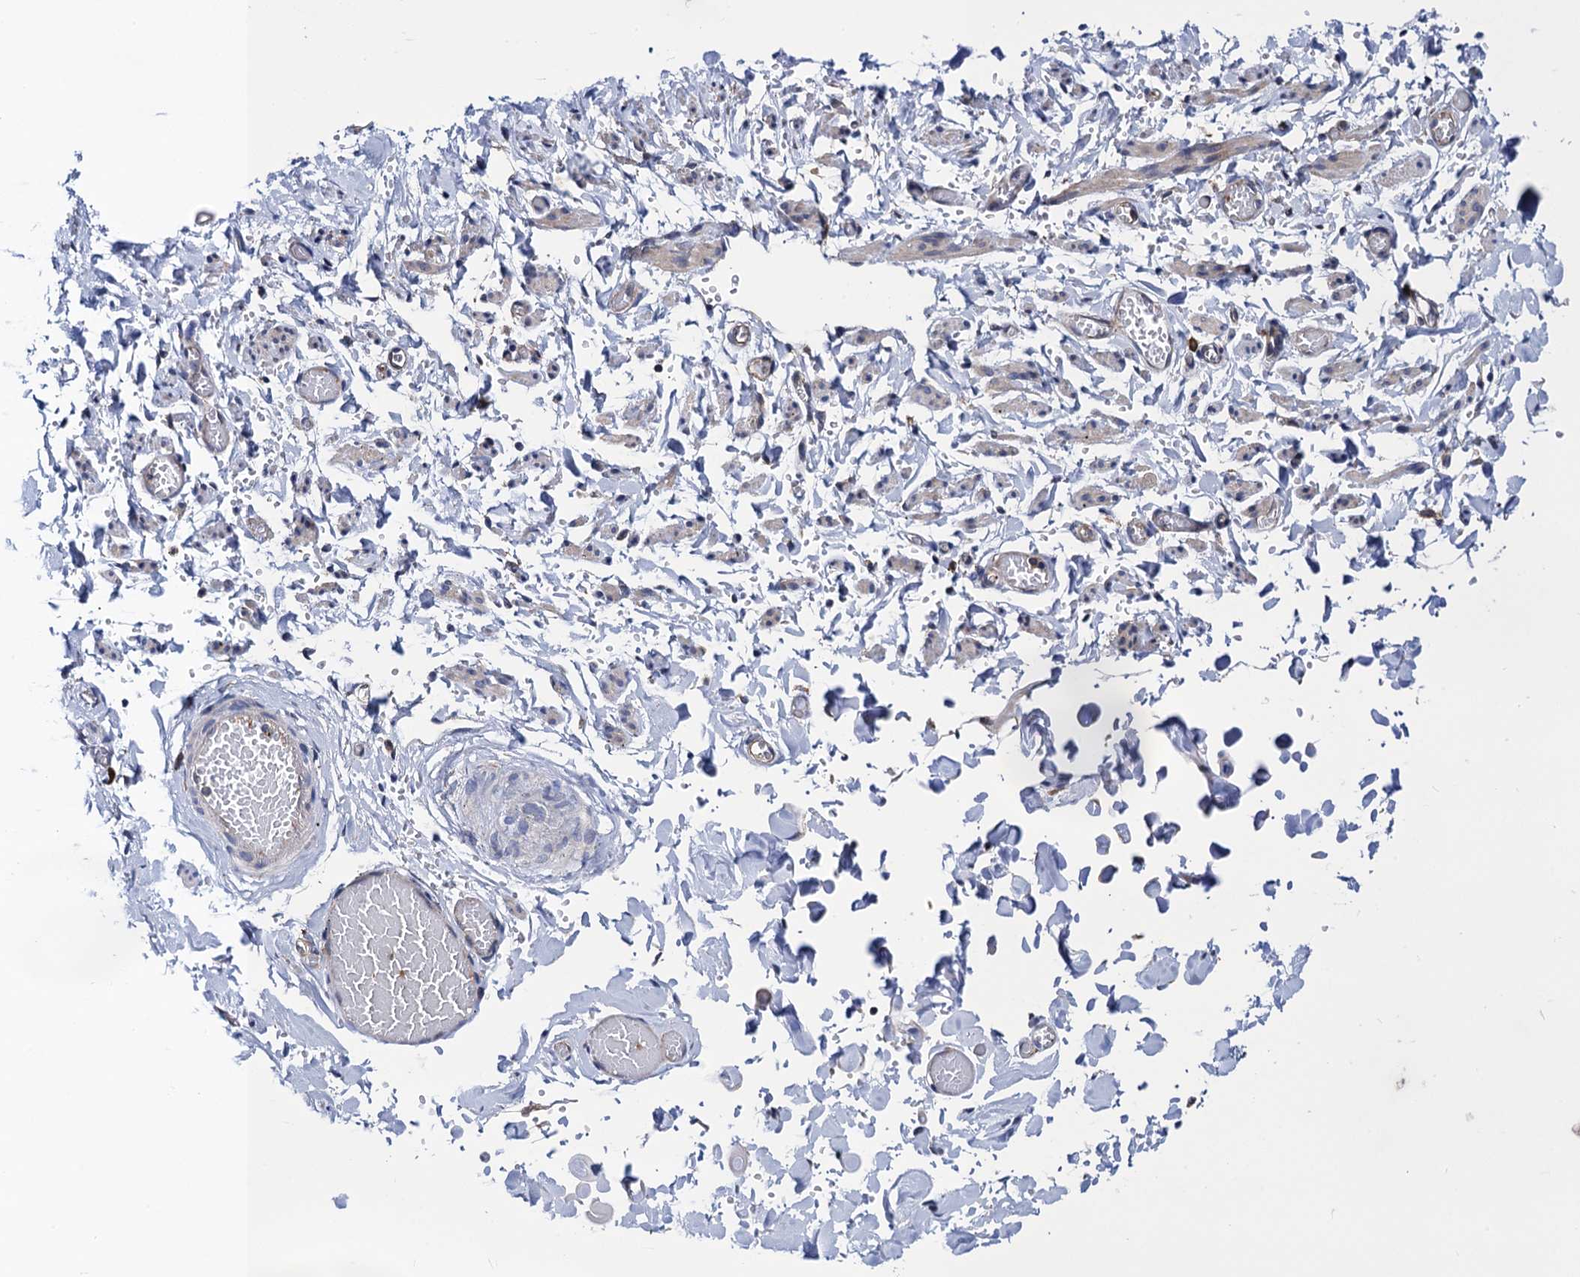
{"staining": {"intensity": "negative", "quantity": "none", "location": "none"}, "tissue": "adipose tissue", "cell_type": "Adipocytes", "image_type": "normal", "snomed": [{"axis": "morphology", "description": "Normal tissue, NOS"}, {"axis": "topography", "description": "Vascular tissue"}, {"axis": "topography", "description": "Fallopian tube"}, {"axis": "topography", "description": "Ovary"}], "caption": "DAB immunohistochemical staining of unremarkable adipose tissue displays no significant staining in adipocytes.", "gene": "PGLS", "patient": {"sex": "female", "age": 67}}